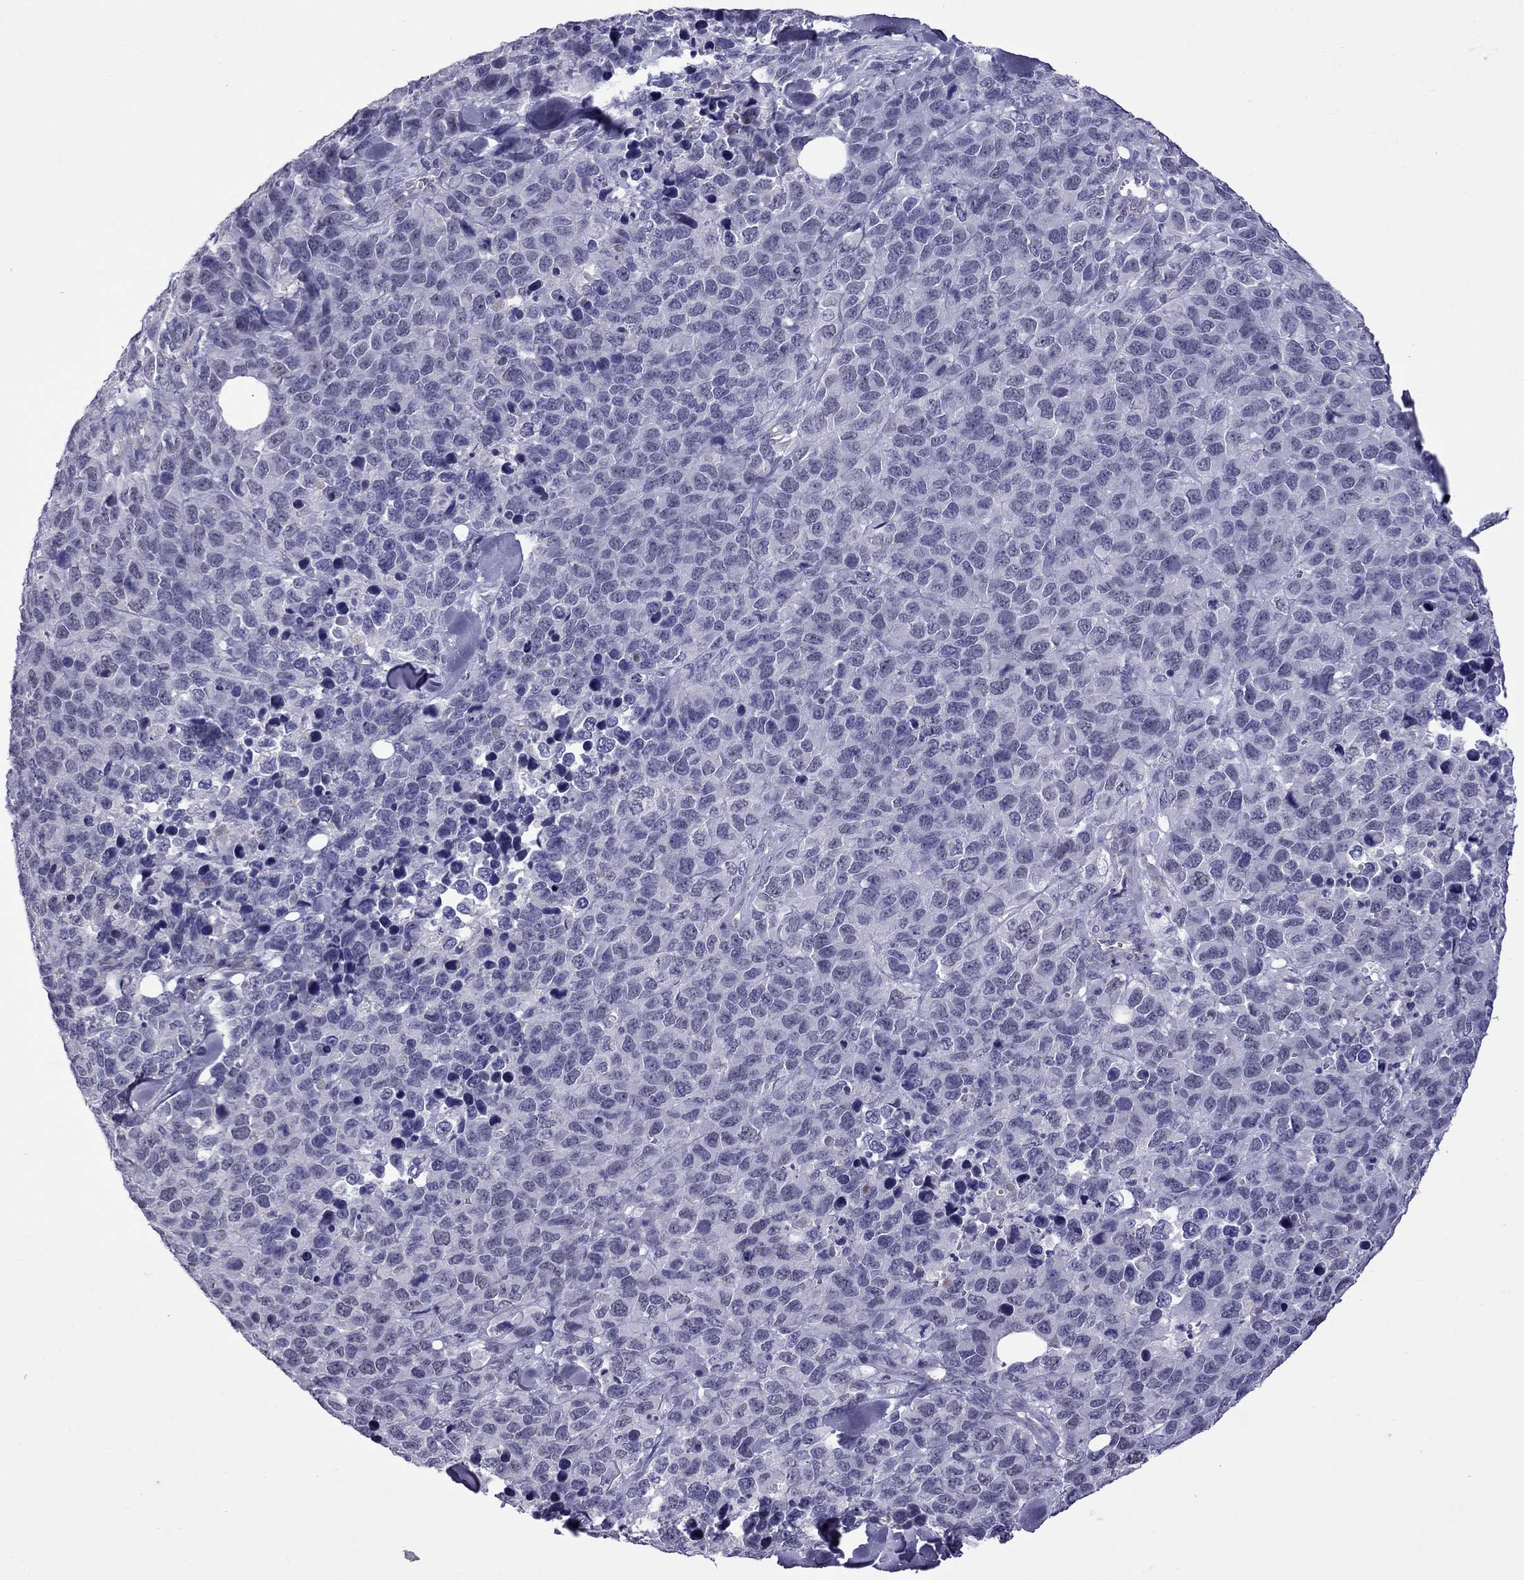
{"staining": {"intensity": "negative", "quantity": "none", "location": "none"}, "tissue": "melanoma", "cell_type": "Tumor cells", "image_type": "cancer", "snomed": [{"axis": "morphology", "description": "Malignant melanoma, Metastatic site"}, {"axis": "topography", "description": "Skin"}], "caption": "Protein analysis of malignant melanoma (metastatic site) exhibits no significant staining in tumor cells. (IHC, brightfield microscopy, high magnification).", "gene": "CHRNA5", "patient": {"sex": "male", "age": 84}}